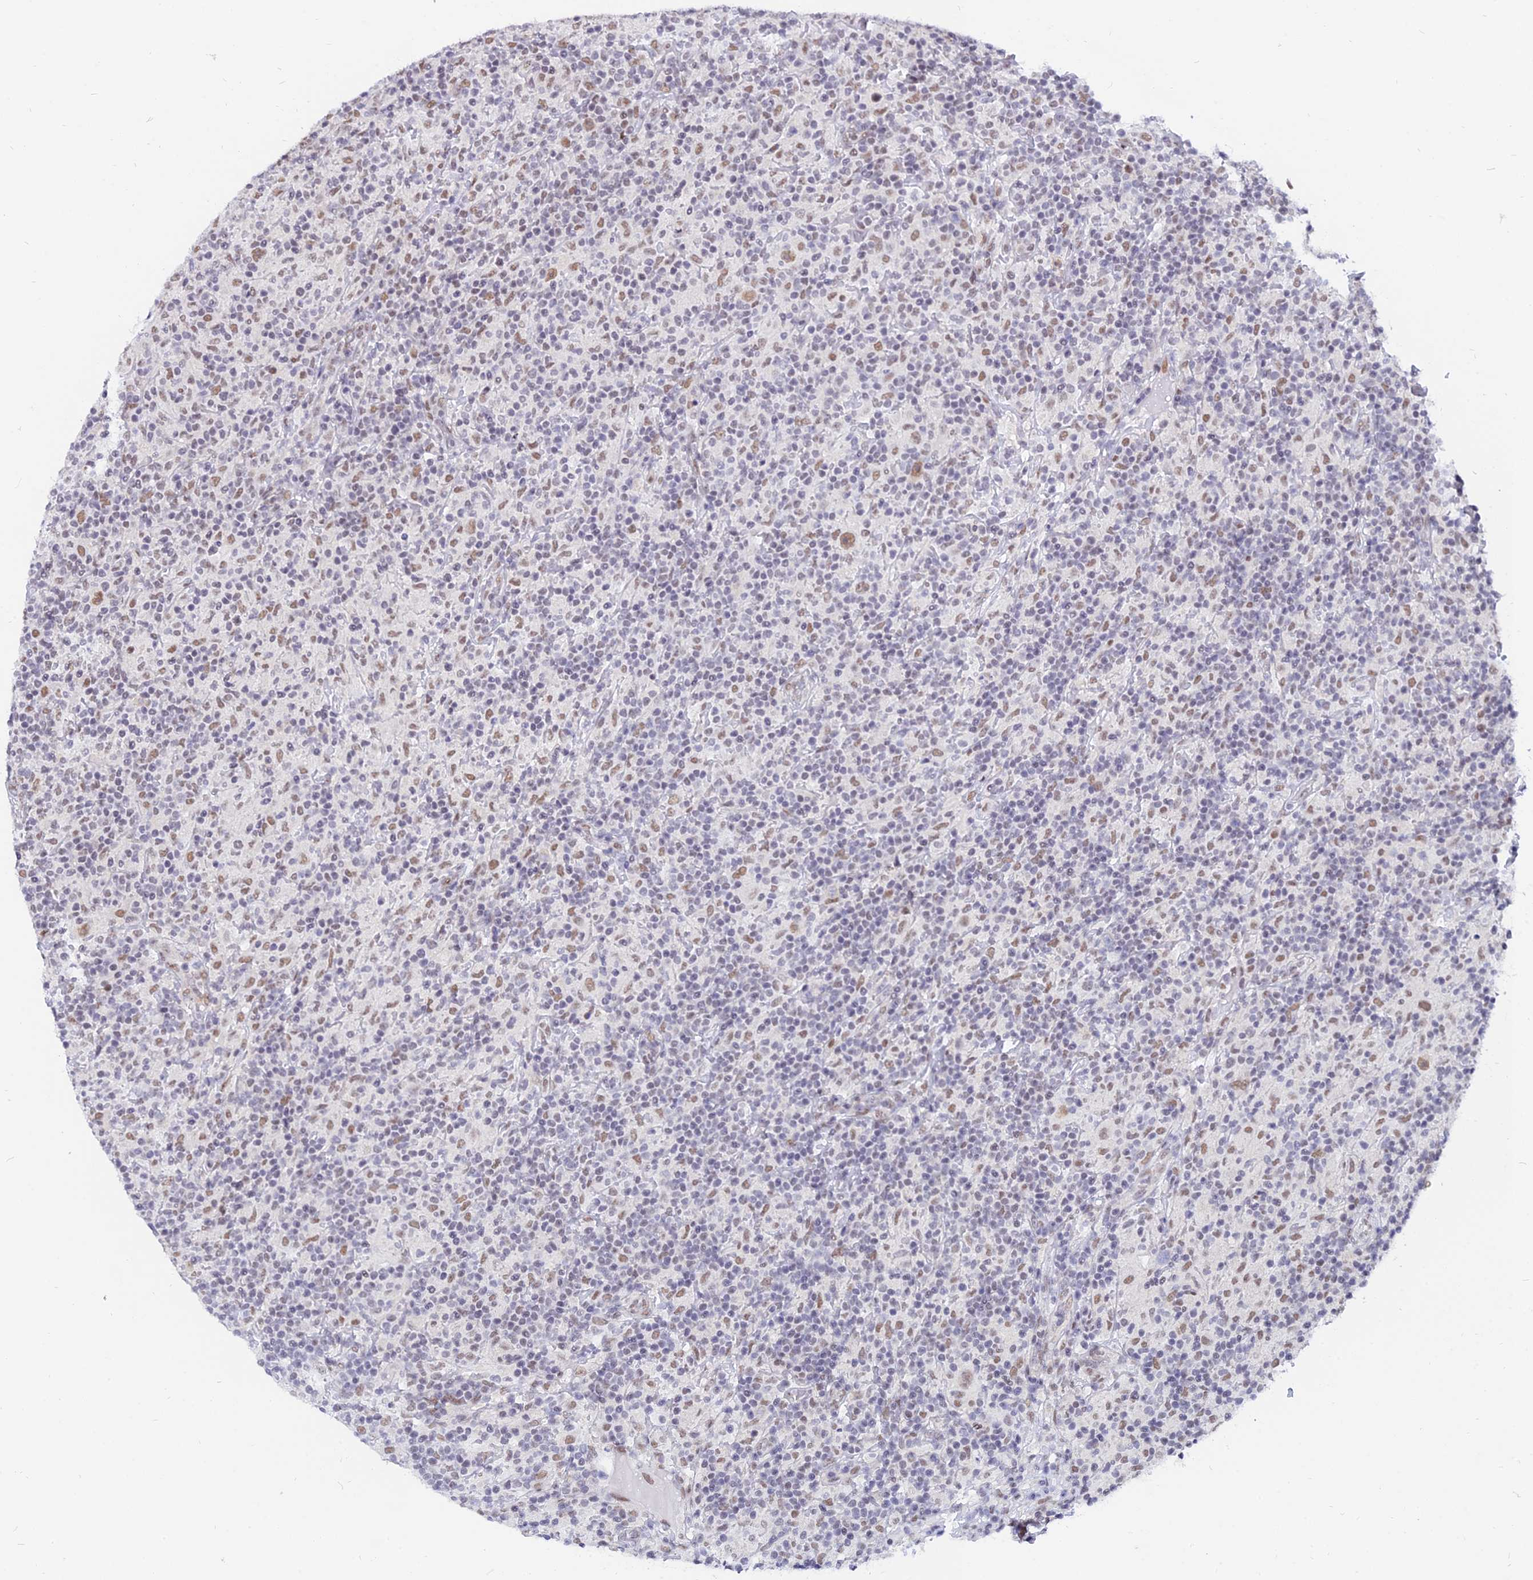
{"staining": {"intensity": "moderate", "quantity": ">75%", "location": "nuclear"}, "tissue": "lymphoma", "cell_type": "Tumor cells", "image_type": "cancer", "snomed": [{"axis": "morphology", "description": "Hodgkin's disease, NOS"}, {"axis": "topography", "description": "Lymph node"}], "caption": "Immunohistochemistry (IHC) staining of lymphoma, which reveals medium levels of moderate nuclear expression in about >75% of tumor cells indicating moderate nuclear protein positivity. The staining was performed using DAB (brown) for protein detection and nuclei were counterstained in hematoxylin (blue).", "gene": "DPY30", "patient": {"sex": "male", "age": 70}}